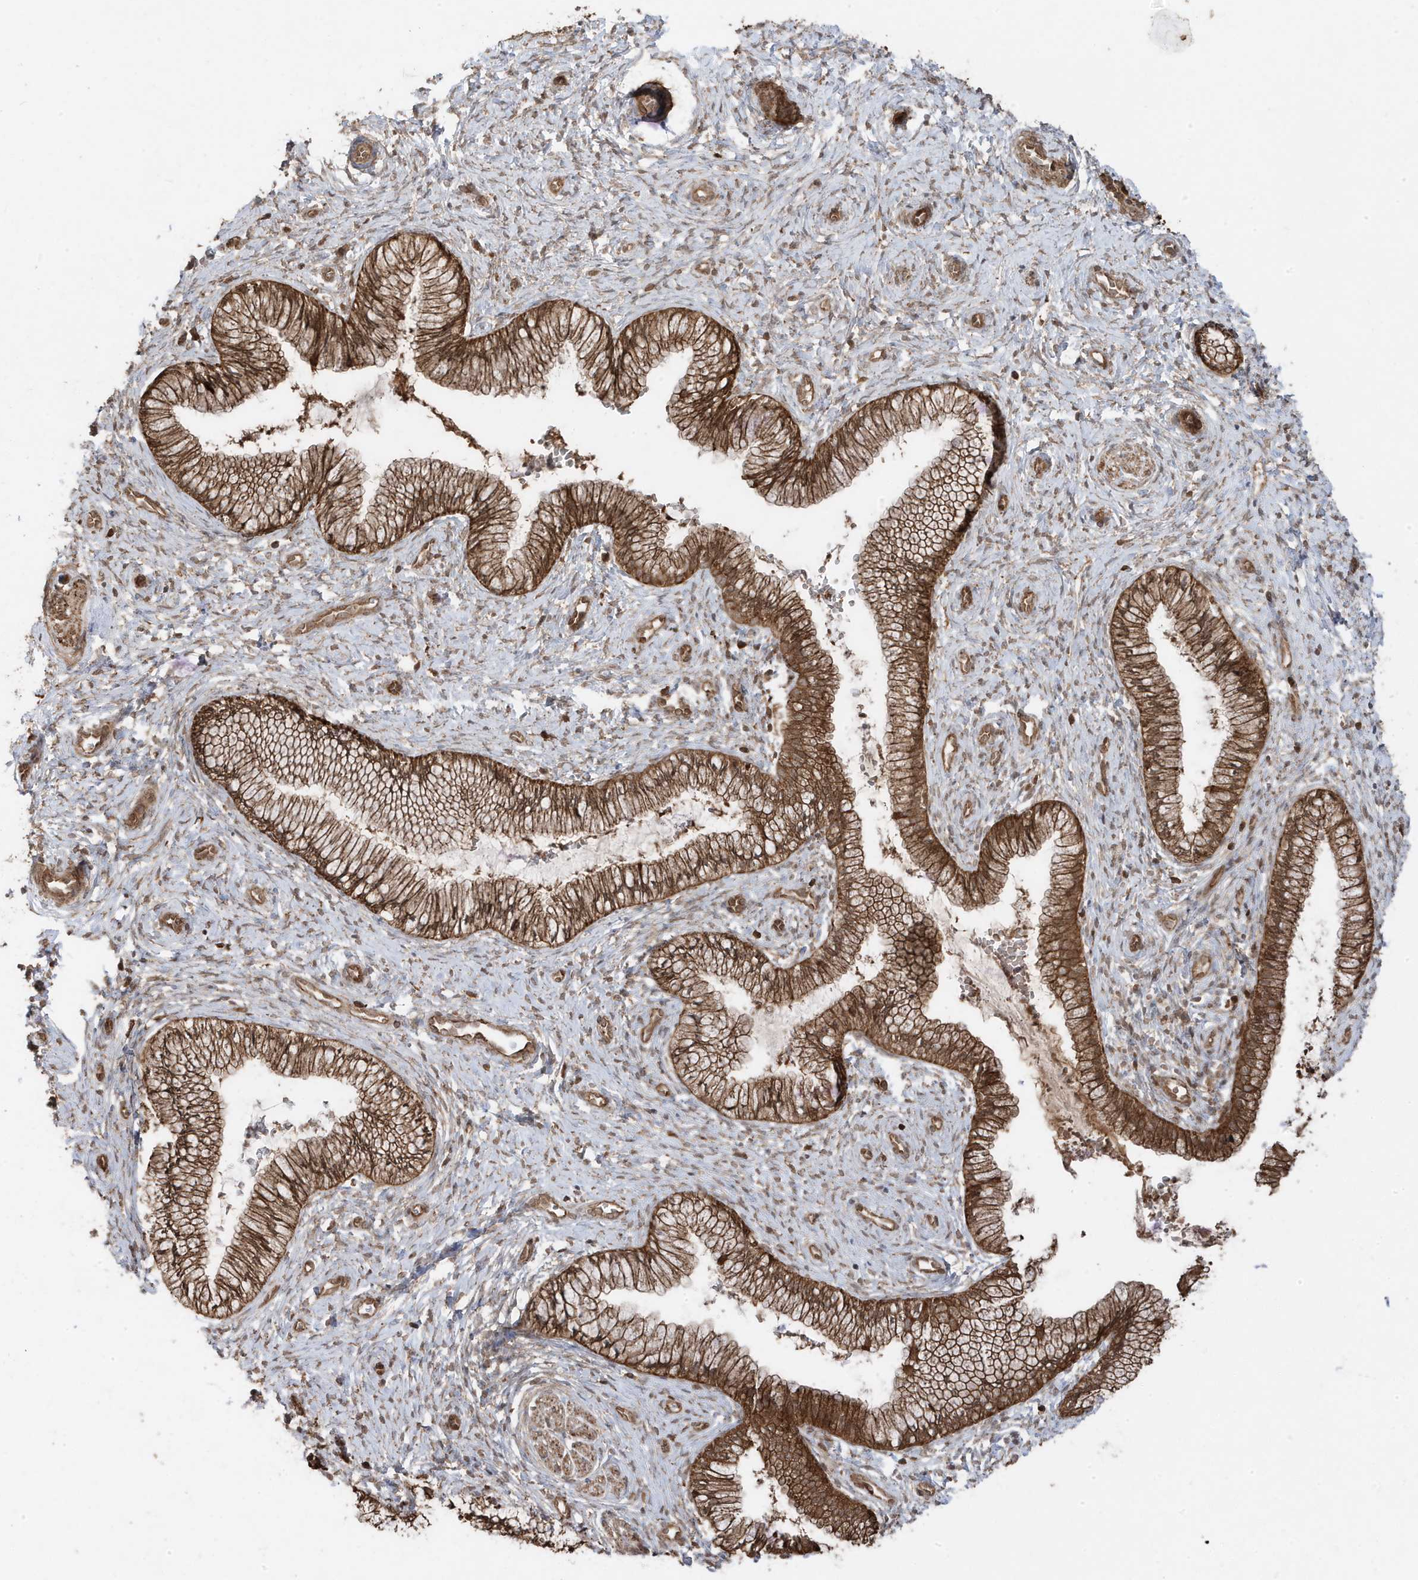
{"staining": {"intensity": "moderate", "quantity": ">75%", "location": "cytoplasmic/membranous,nuclear"}, "tissue": "cervix", "cell_type": "Glandular cells", "image_type": "normal", "snomed": [{"axis": "morphology", "description": "Normal tissue, NOS"}, {"axis": "topography", "description": "Cervix"}], "caption": "Immunohistochemistry of normal human cervix shows medium levels of moderate cytoplasmic/membranous,nuclear staining in about >75% of glandular cells.", "gene": "ASAP1", "patient": {"sex": "female", "age": 27}}